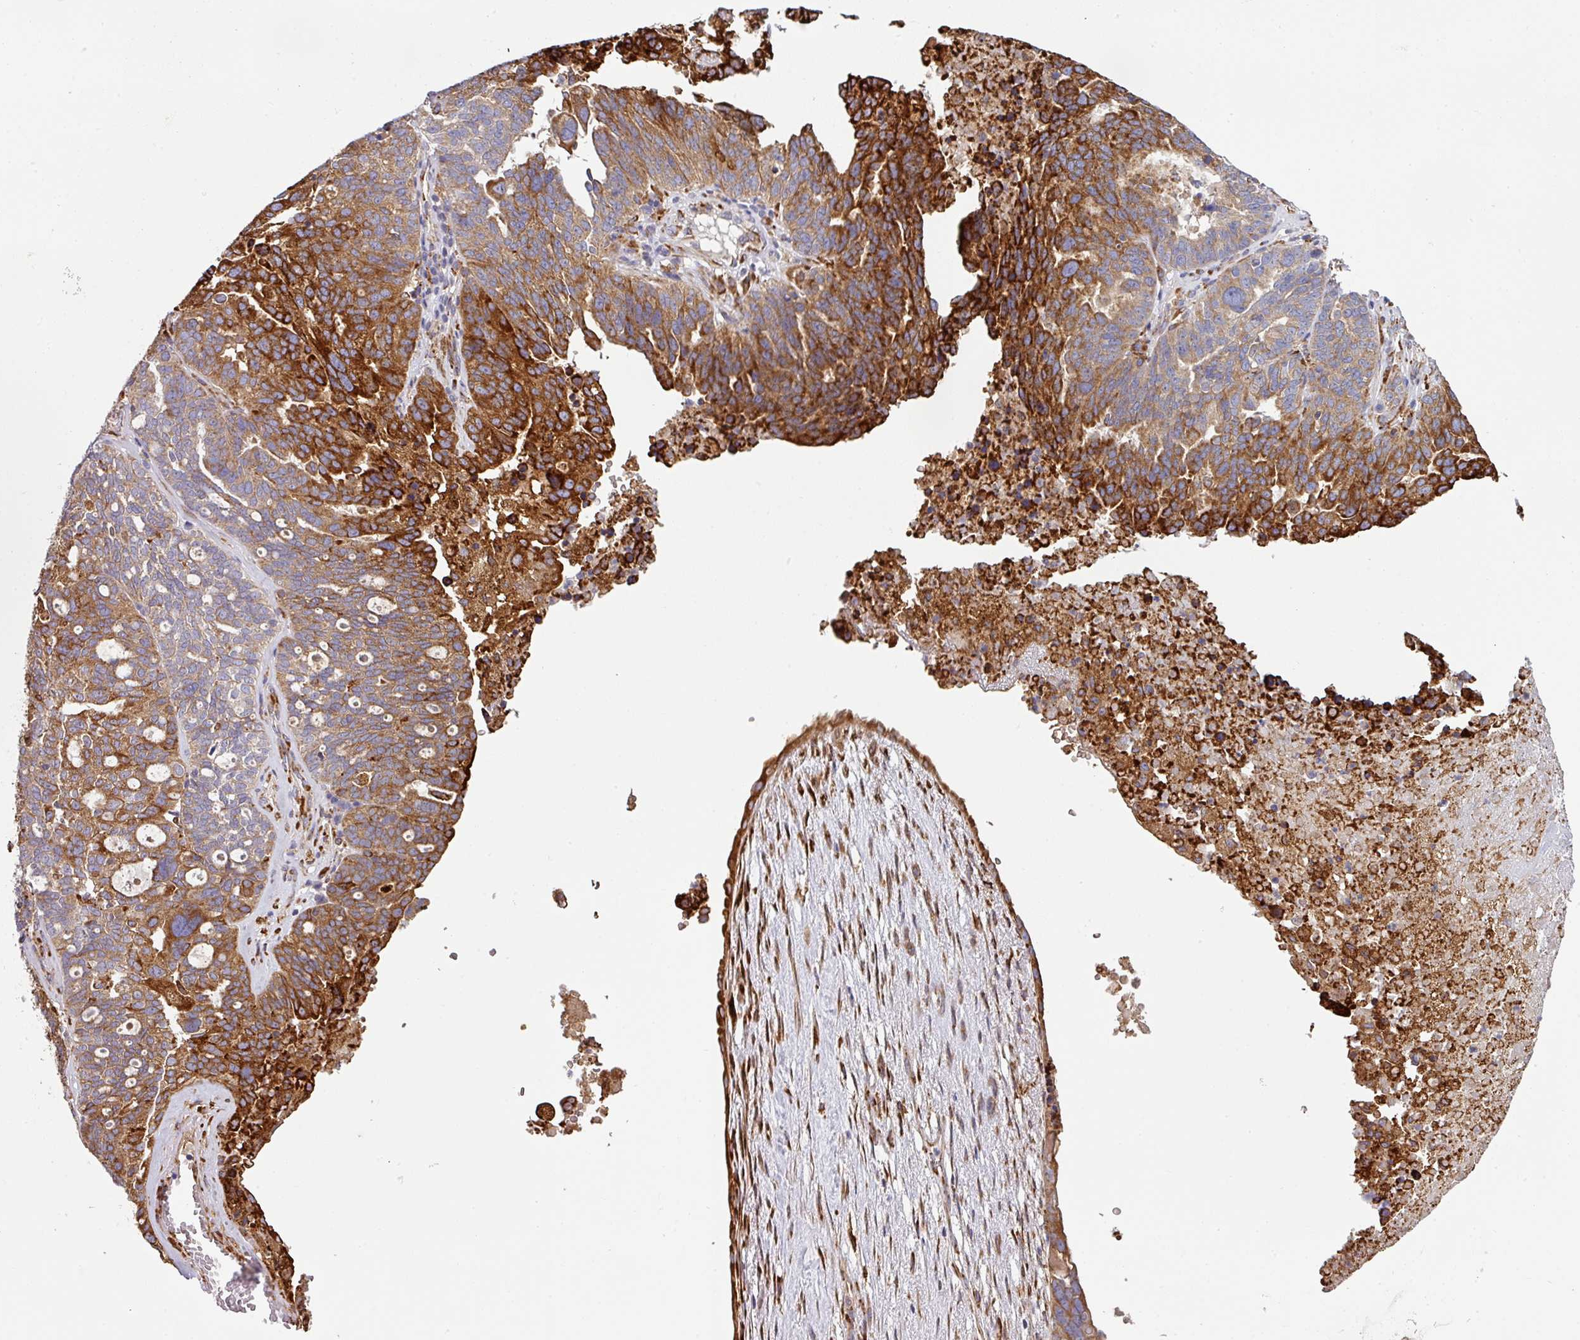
{"staining": {"intensity": "strong", "quantity": "25%-75%", "location": "cytoplasmic/membranous"}, "tissue": "ovarian cancer", "cell_type": "Tumor cells", "image_type": "cancer", "snomed": [{"axis": "morphology", "description": "Cystadenocarcinoma, serous, NOS"}, {"axis": "topography", "description": "Ovary"}], "caption": "High-magnification brightfield microscopy of ovarian cancer stained with DAB (3,3'-diaminobenzidine) (brown) and counterstained with hematoxylin (blue). tumor cells exhibit strong cytoplasmic/membranous positivity is appreciated in about25%-75% of cells.", "gene": "ZNF268", "patient": {"sex": "female", "age": 59}}